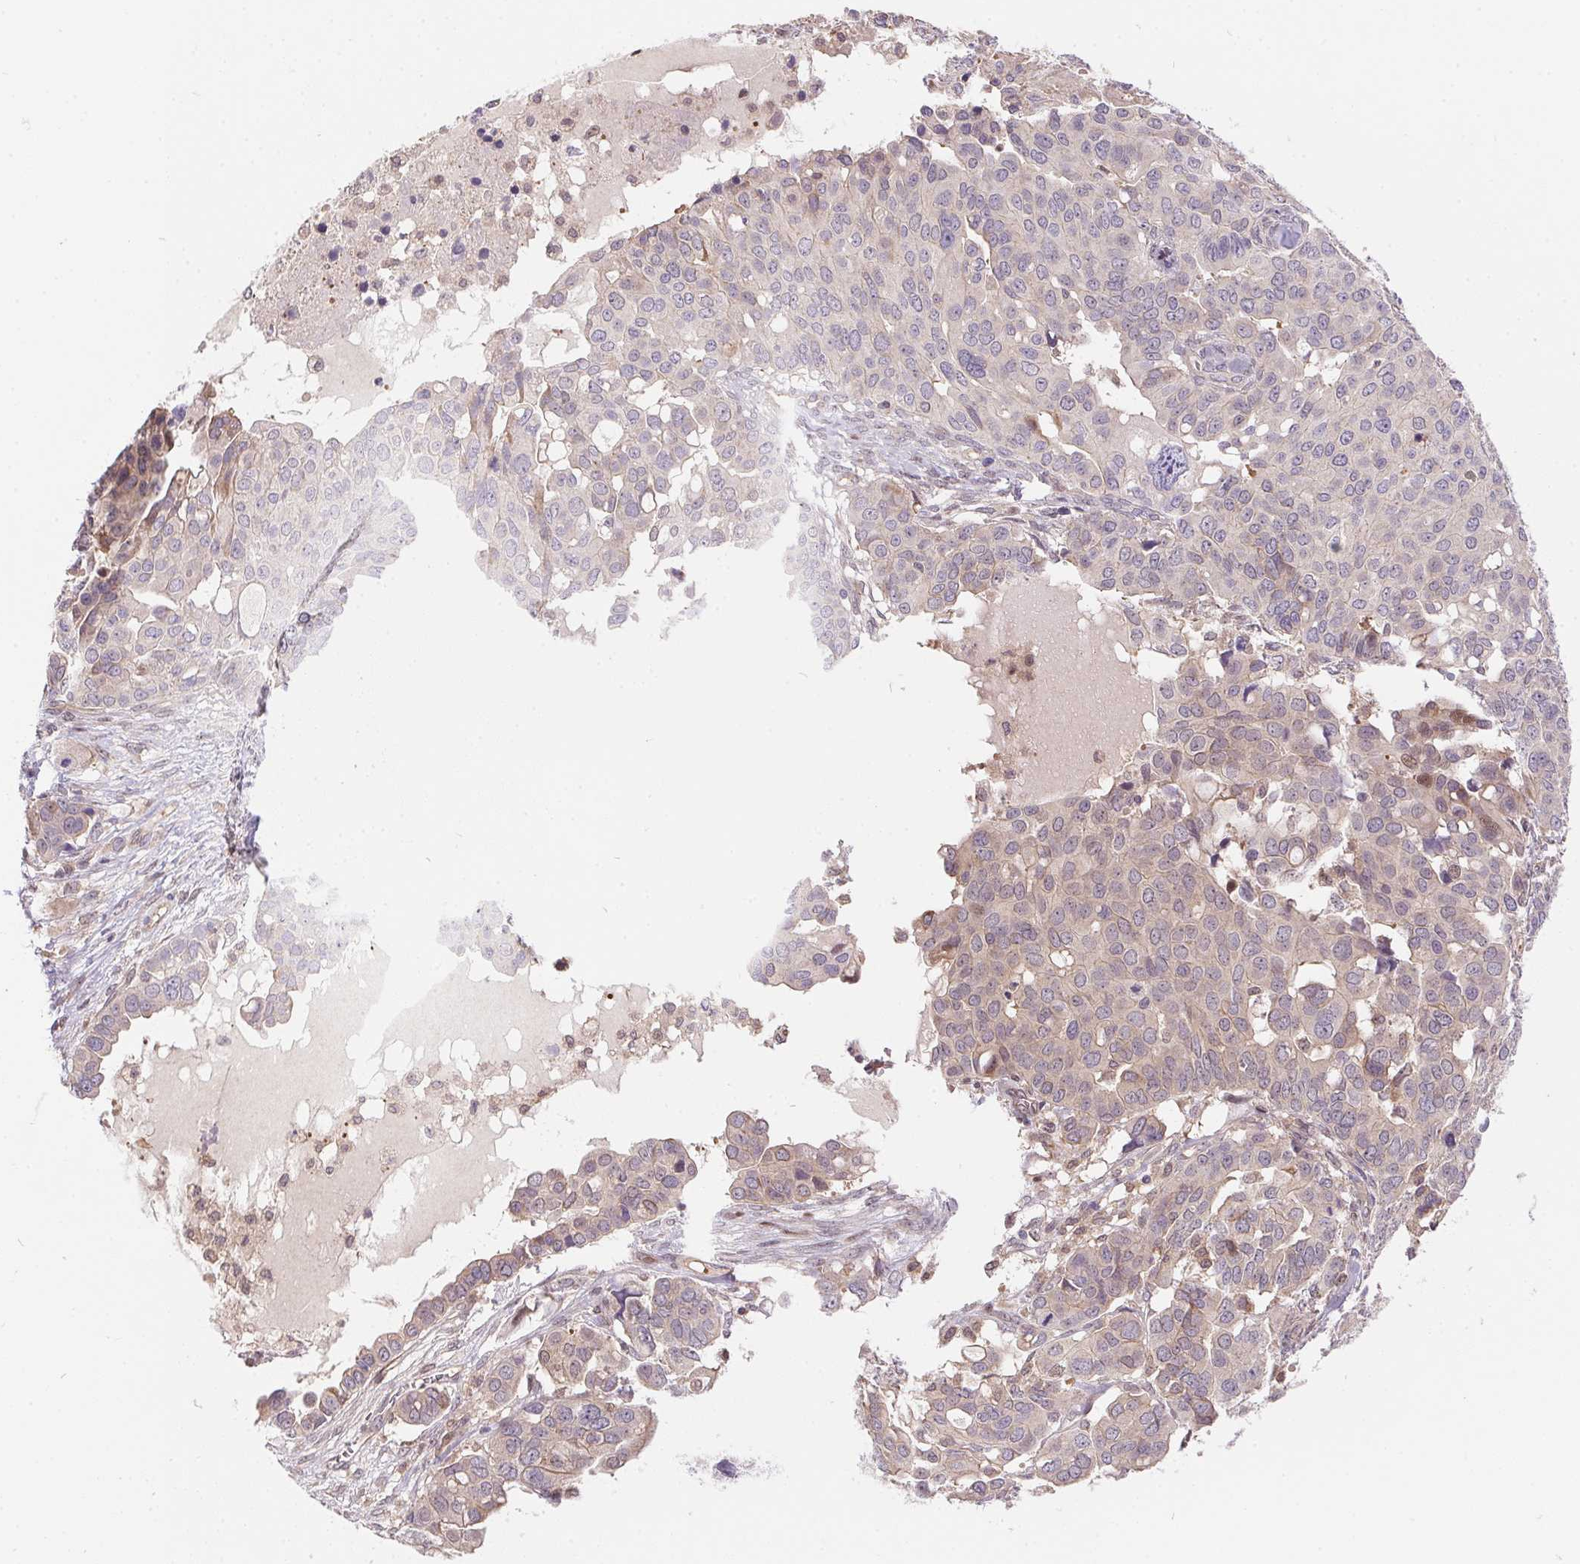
{"staining": {"intensity": "weak", "quantity": "<25%", "location": "cytoplasmic/membranous,nuclear"}, "tissue": "ovarian cancer", "cell_type": "Tumor cells", "image_type": "cancer", "snomed": [{"axis": "morphology", "description": "Carcinoma, endometroid"}, {"axis": "topography", "description": "Ovary"}], "caption": "The histopathology image demonstrates no staining of tumor cells in ovarian cancer. (Brightfield microscopy of DAB immunohistochemistry (IHC) at high magnification).", "gene": "NUDT16", "patient": {"sex": "female", "age": 78}}